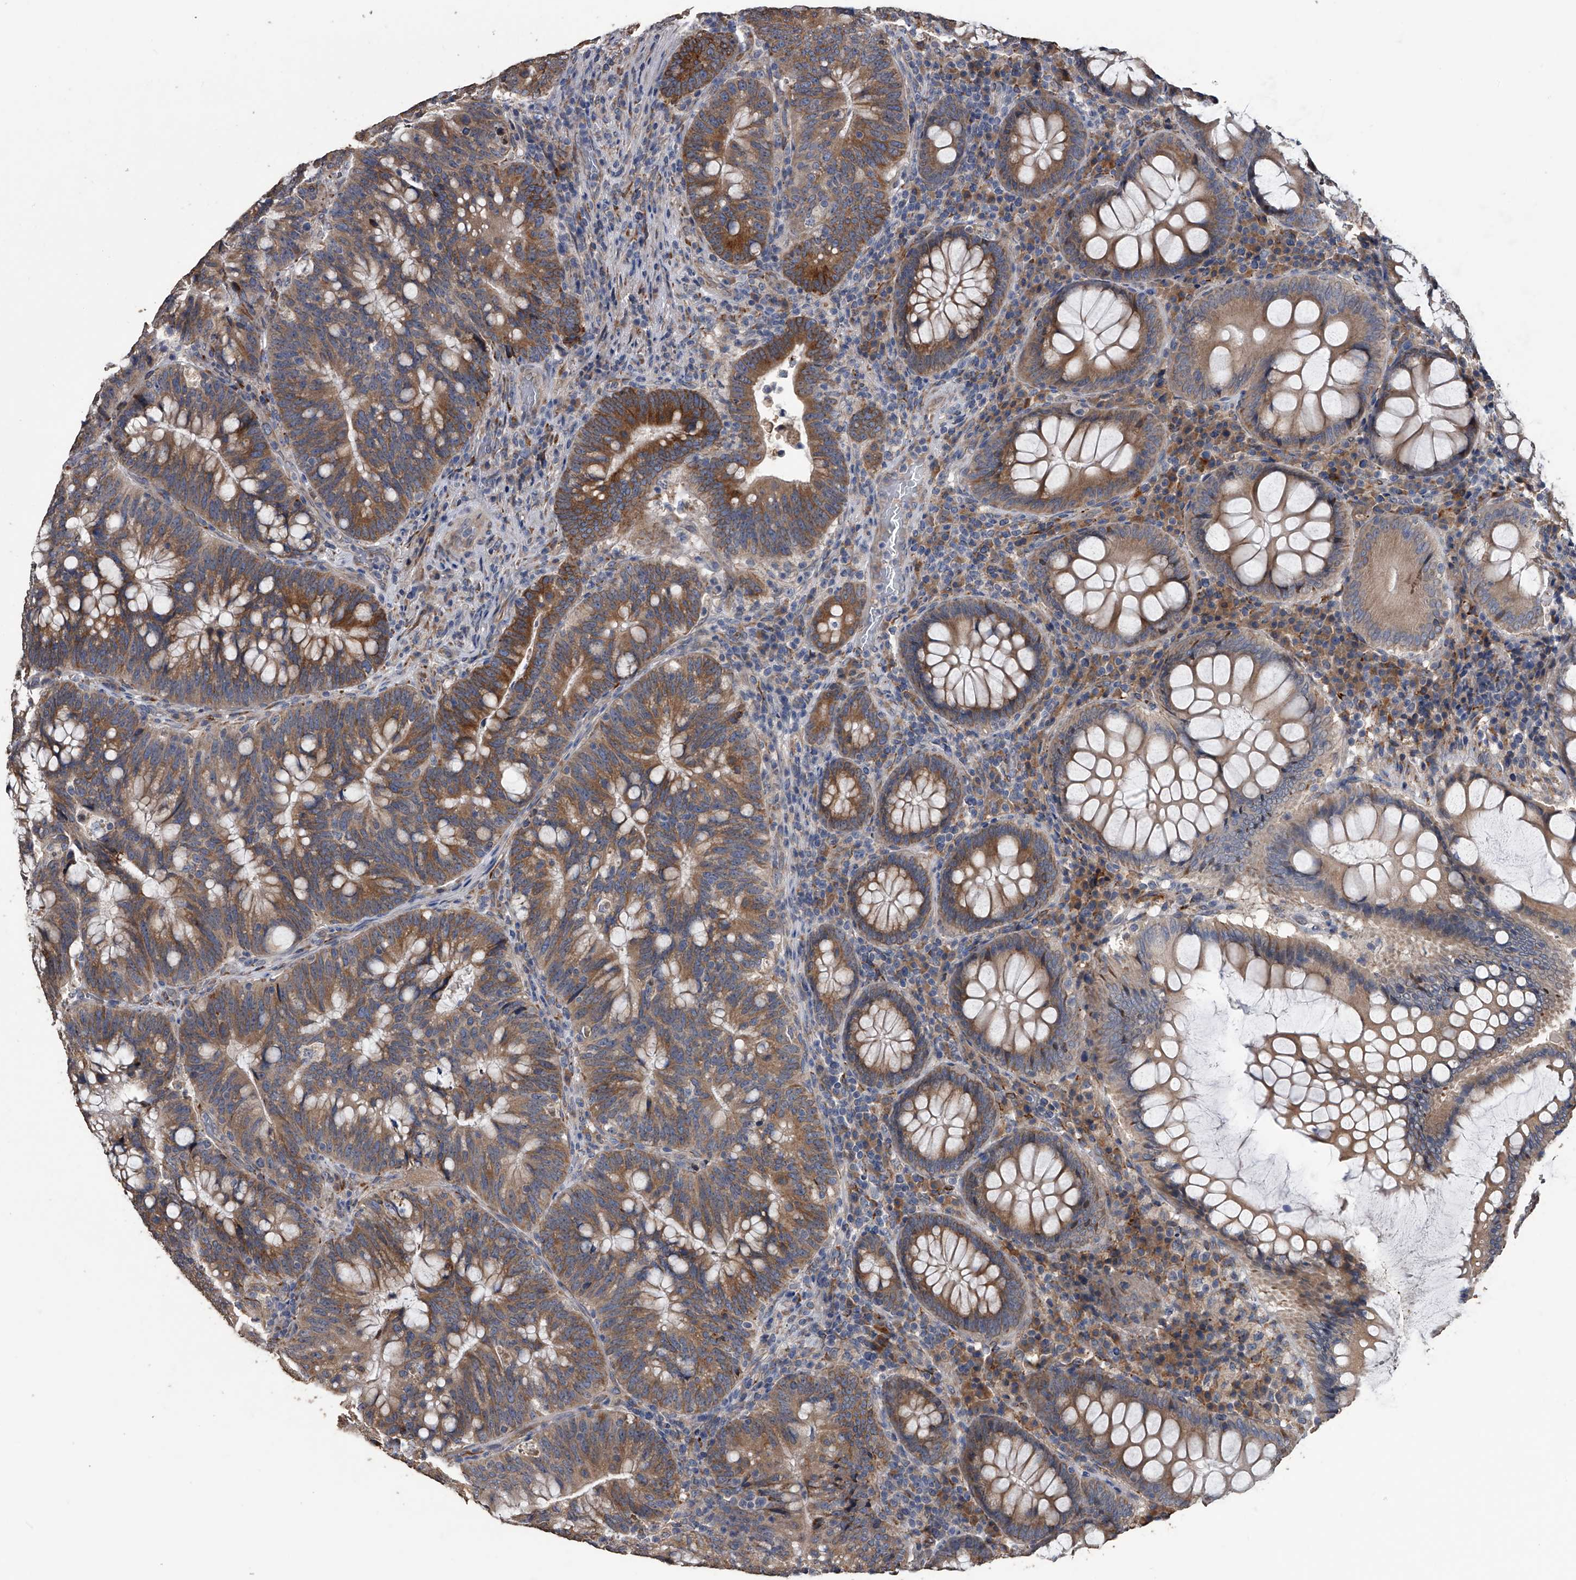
{"staining": {"intensity": "moderate", "quantity": ">75%", "location": "cytoplasmic/membranous"}, "tissue": "colorectal cancer", "cell_type": "Tumor cells", "image_type": "cancer", "snomed": [{"axis": "morphology", "description": "Adenocarcinoma, NOS"}, {"axis": "topography", "description": "Colon"}], "caption": "Protein staining demonstrates moderate cytoplasmic/membranous expression in approximately >75% of tumor cells in colorectal cancer (adenocarcinoma).", "gene": "PCLO", "patient": {"sex": "female", "age": 66}}